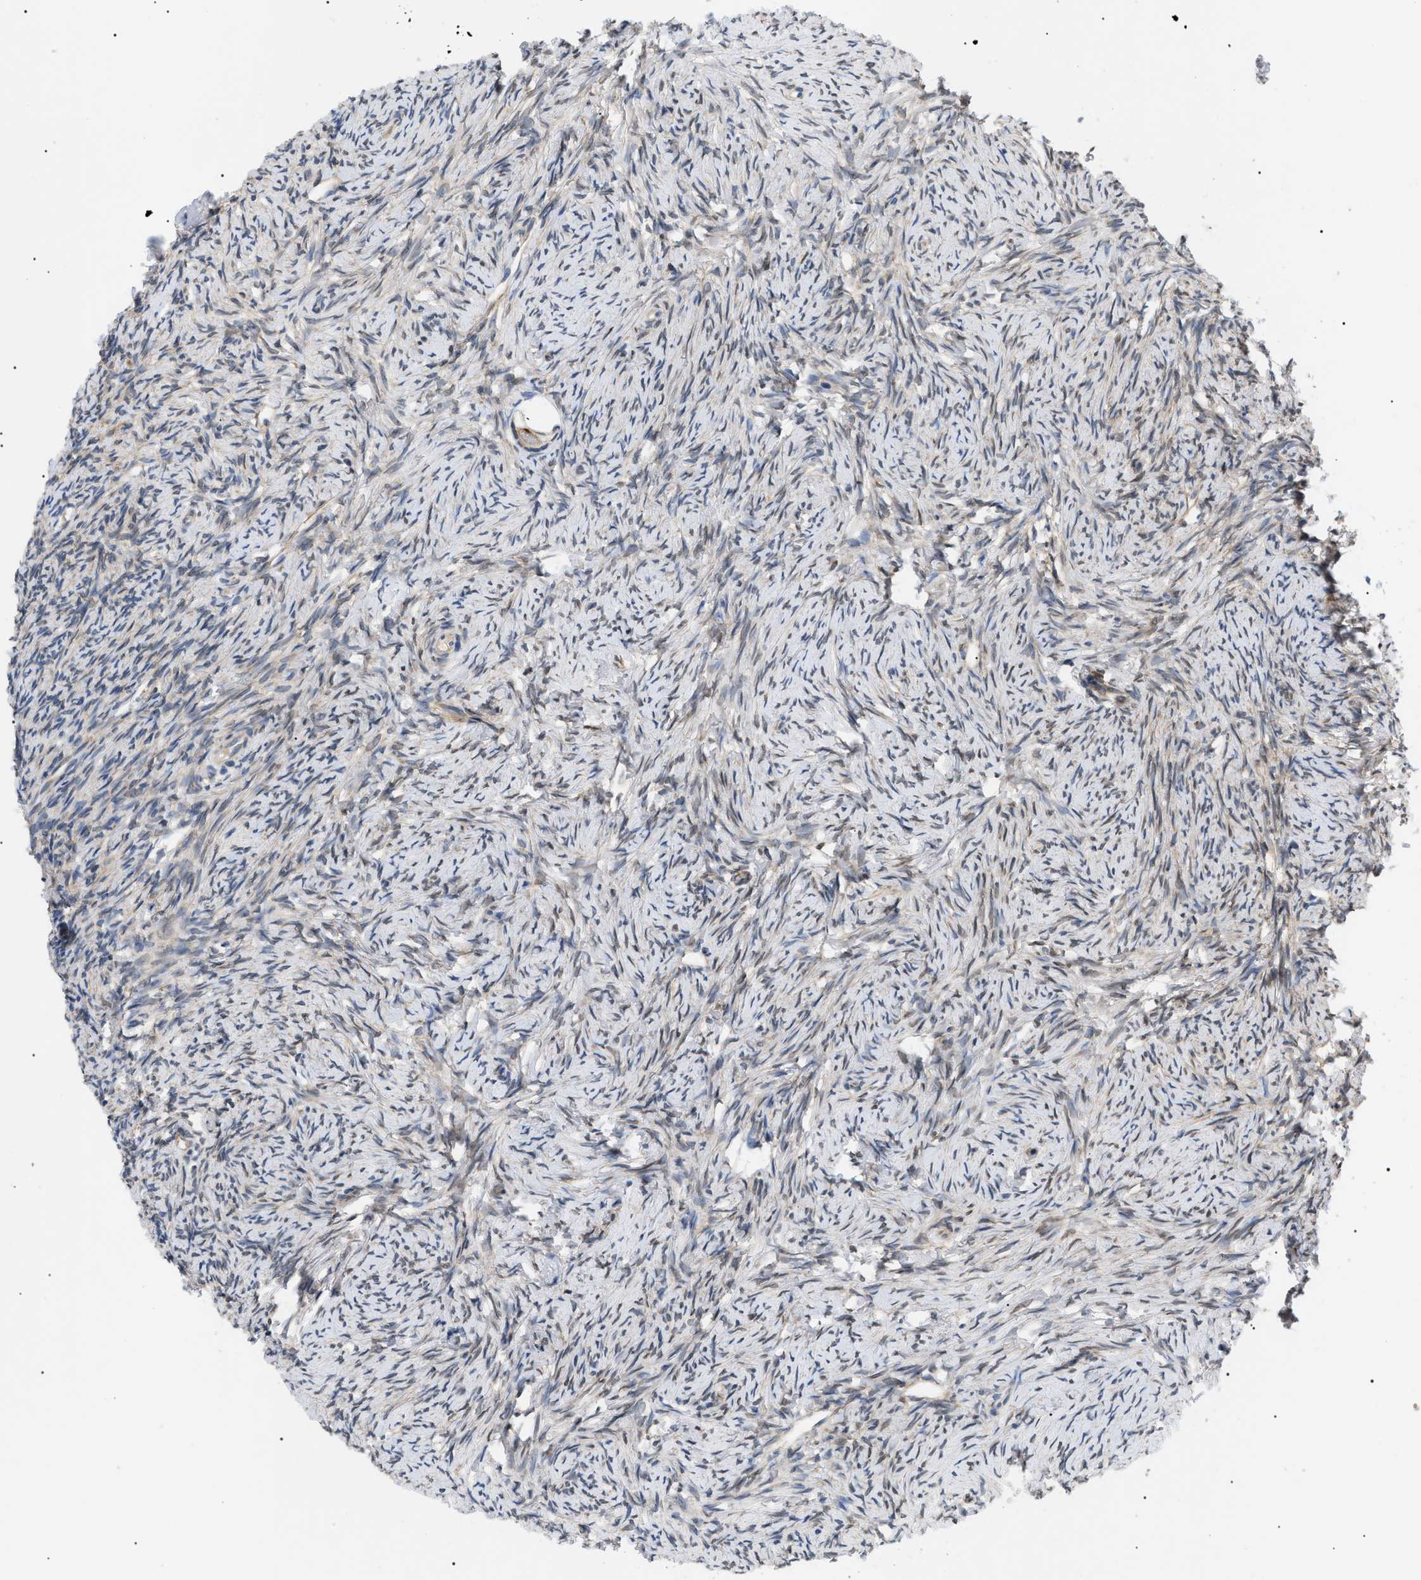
{"staining": {"intensity": "moderate", "quantity": ">75%", "location": "cytoplasmic/membranous"}, "tissue": "ovary", "cell_type": "Follicle cells", "image_type": "normal", "snomed": [{"axis": "morphology", "description": "Normal tissue, NOS"}, {"axis": "topography", "description": "Ovary"}], "caption": "Ovary was stained to show a protein in brown. There is medium levels of moderate cytoplasmic/membranous positivity in approximately >75% of follicle cells. The staining was performed using DAB (3,3'-diaminobenzidine) to visualize the protein expression in brown, while the nuclei were stained in blue with hematoxylin (Magnification: 20x).", "gene": "DERL1", "patient": {"sex": "female", "age": 33}}